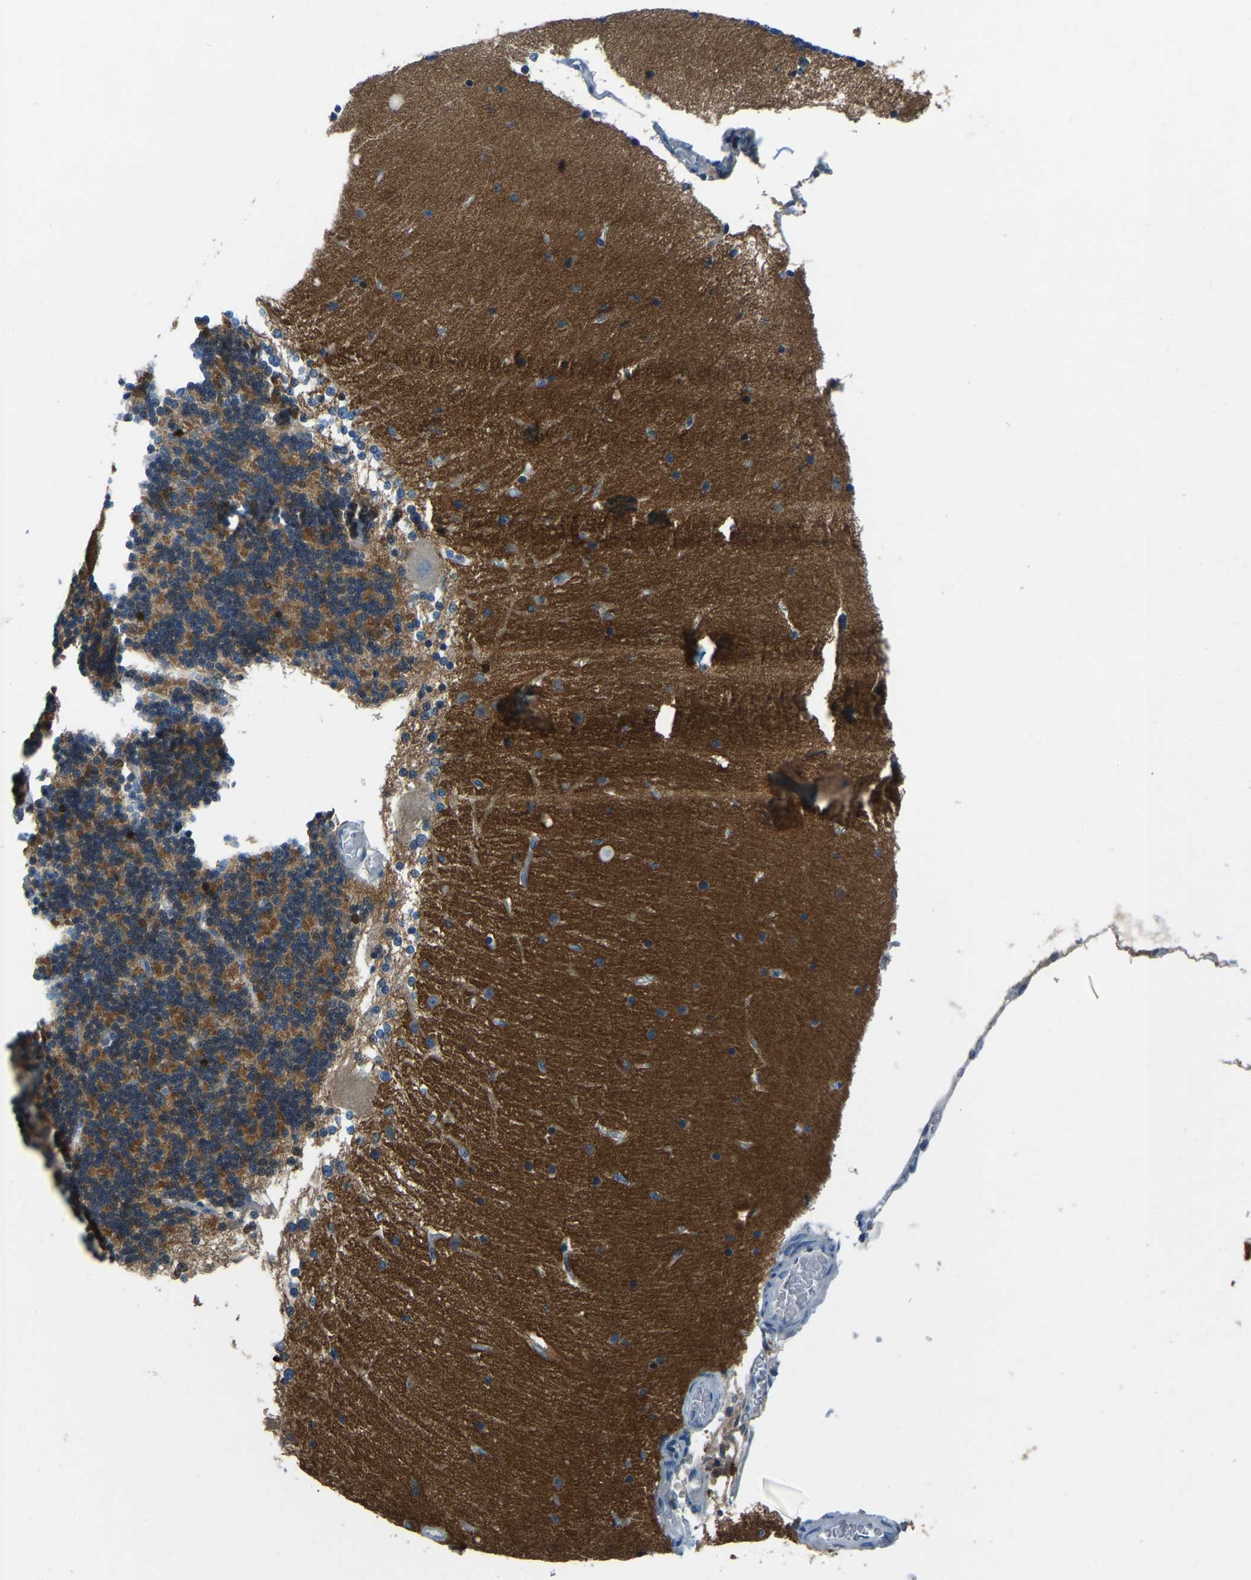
{"staining": {"intensity": "moderate", "quantity": "25%-75%", "location": "cytoplasmic/membranous"}, "tissue": "cerebellum", "cell_type": "Cells in granular layer", "image_type": "normal", "snomed": [{"axis": "morphology", "description": "Normal tissue, NOS"}, {"axis": "topography", "description": "Cerebellum"}], "caption": "IHC image of benign human cerebellum stained for a protein (brown), which exhibits medium levels of moderate cytoplasmic/membranous expression in about 25%-75% of cells in granular layer.", "gene": "XIRP1", "patient": {"sex": "female", "age": 54}}